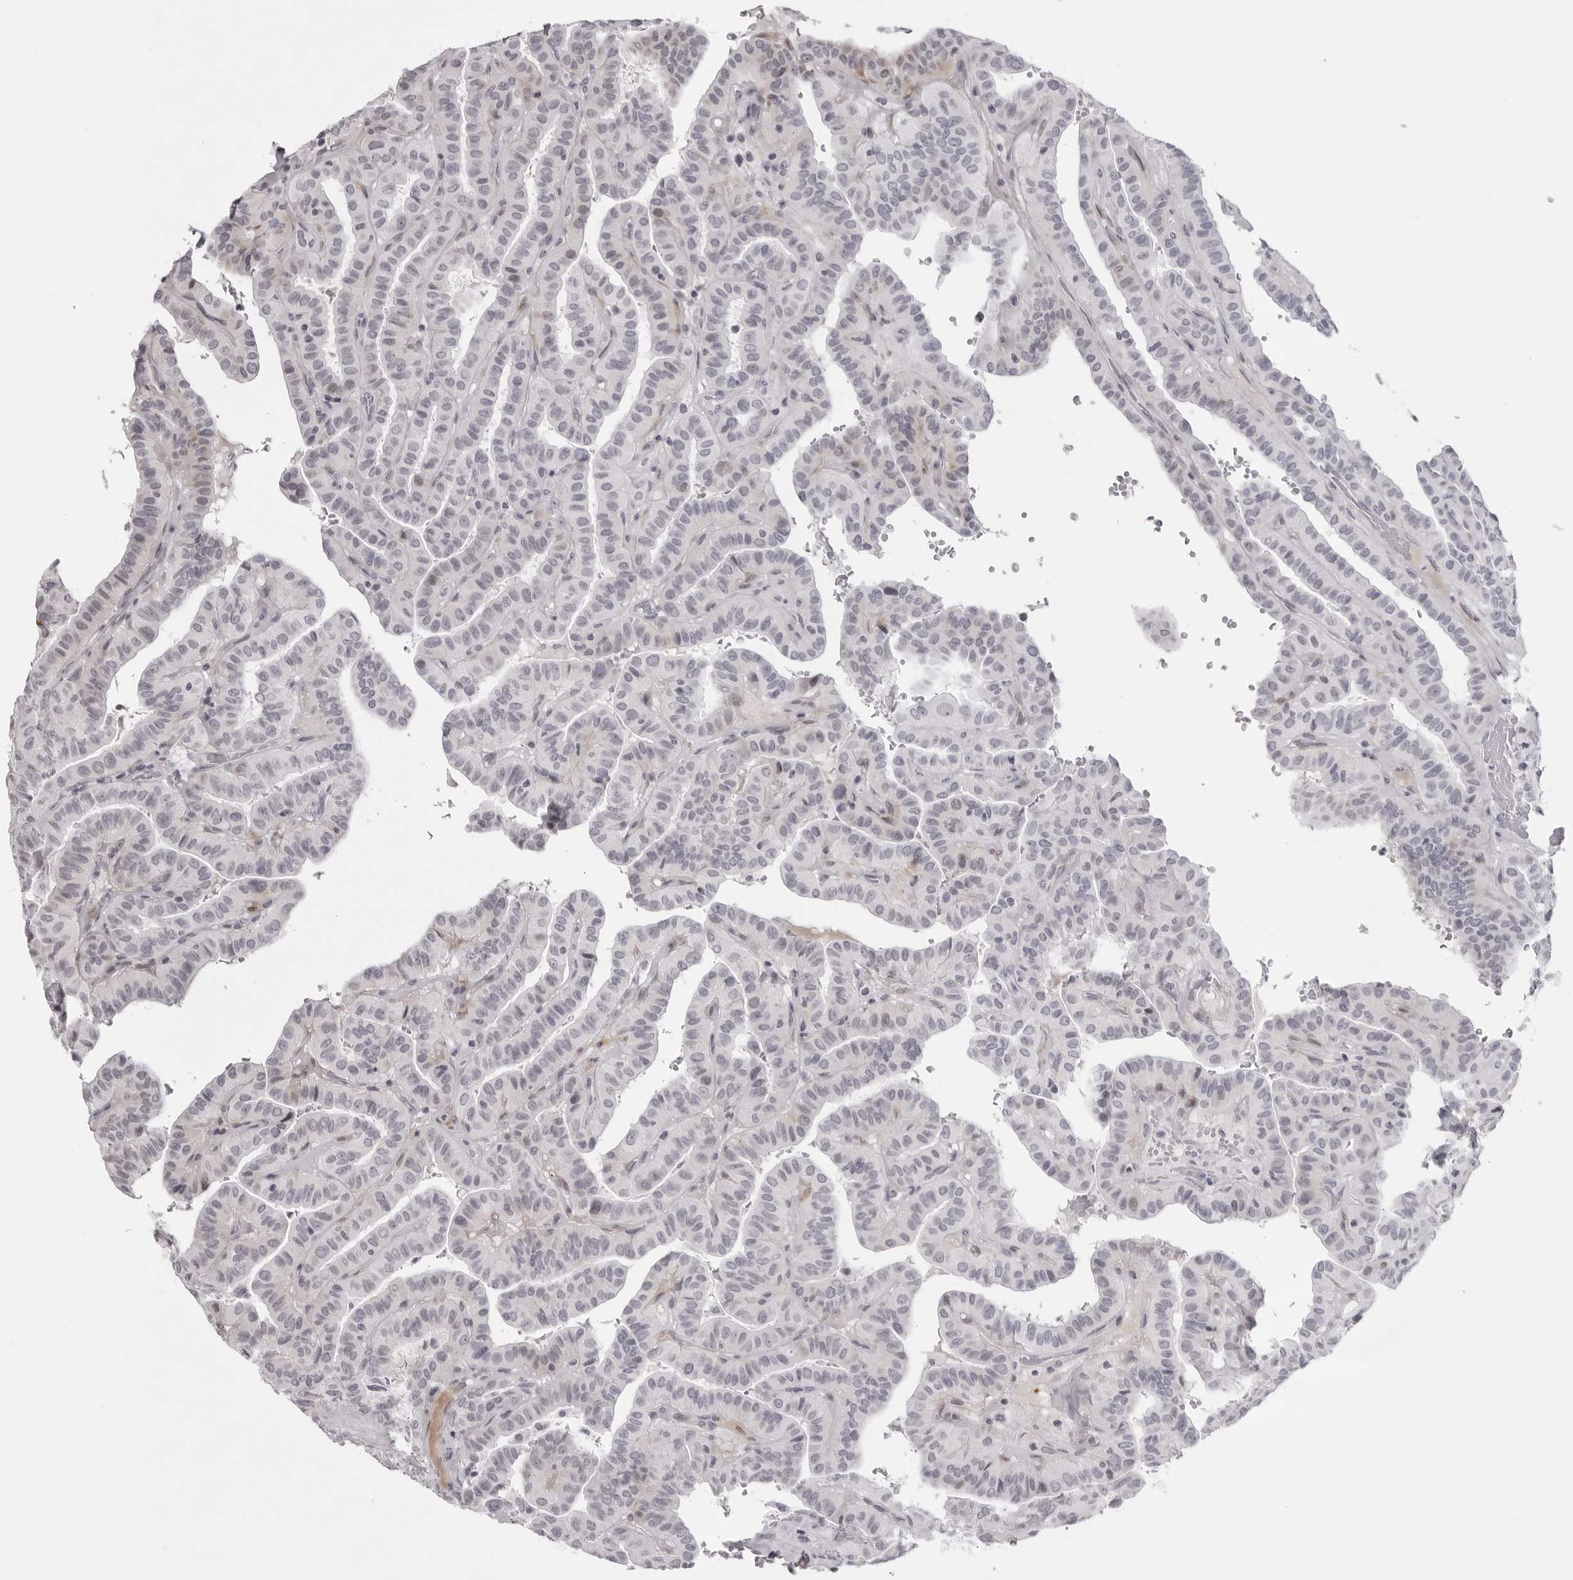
{"staining": {"intensity": "negative", "quantity": "none", "location": "none"}, "tissue": "thyroid cancer", "cell_type": "Tumor cells", "image_type": "cancer", "snomed": [{"axis": "morphology", "description": "Papillary adenocarcinoma, NOS"}, {"axis": "topography", "description": "Thyroid gland"}], "caption": "Thyroid papillary adenocarcinoma stained for a protein using IHC displays no staining tumor cells.", "gene": "NUDT18", "patient": {"sex": "male", "age": 77}}